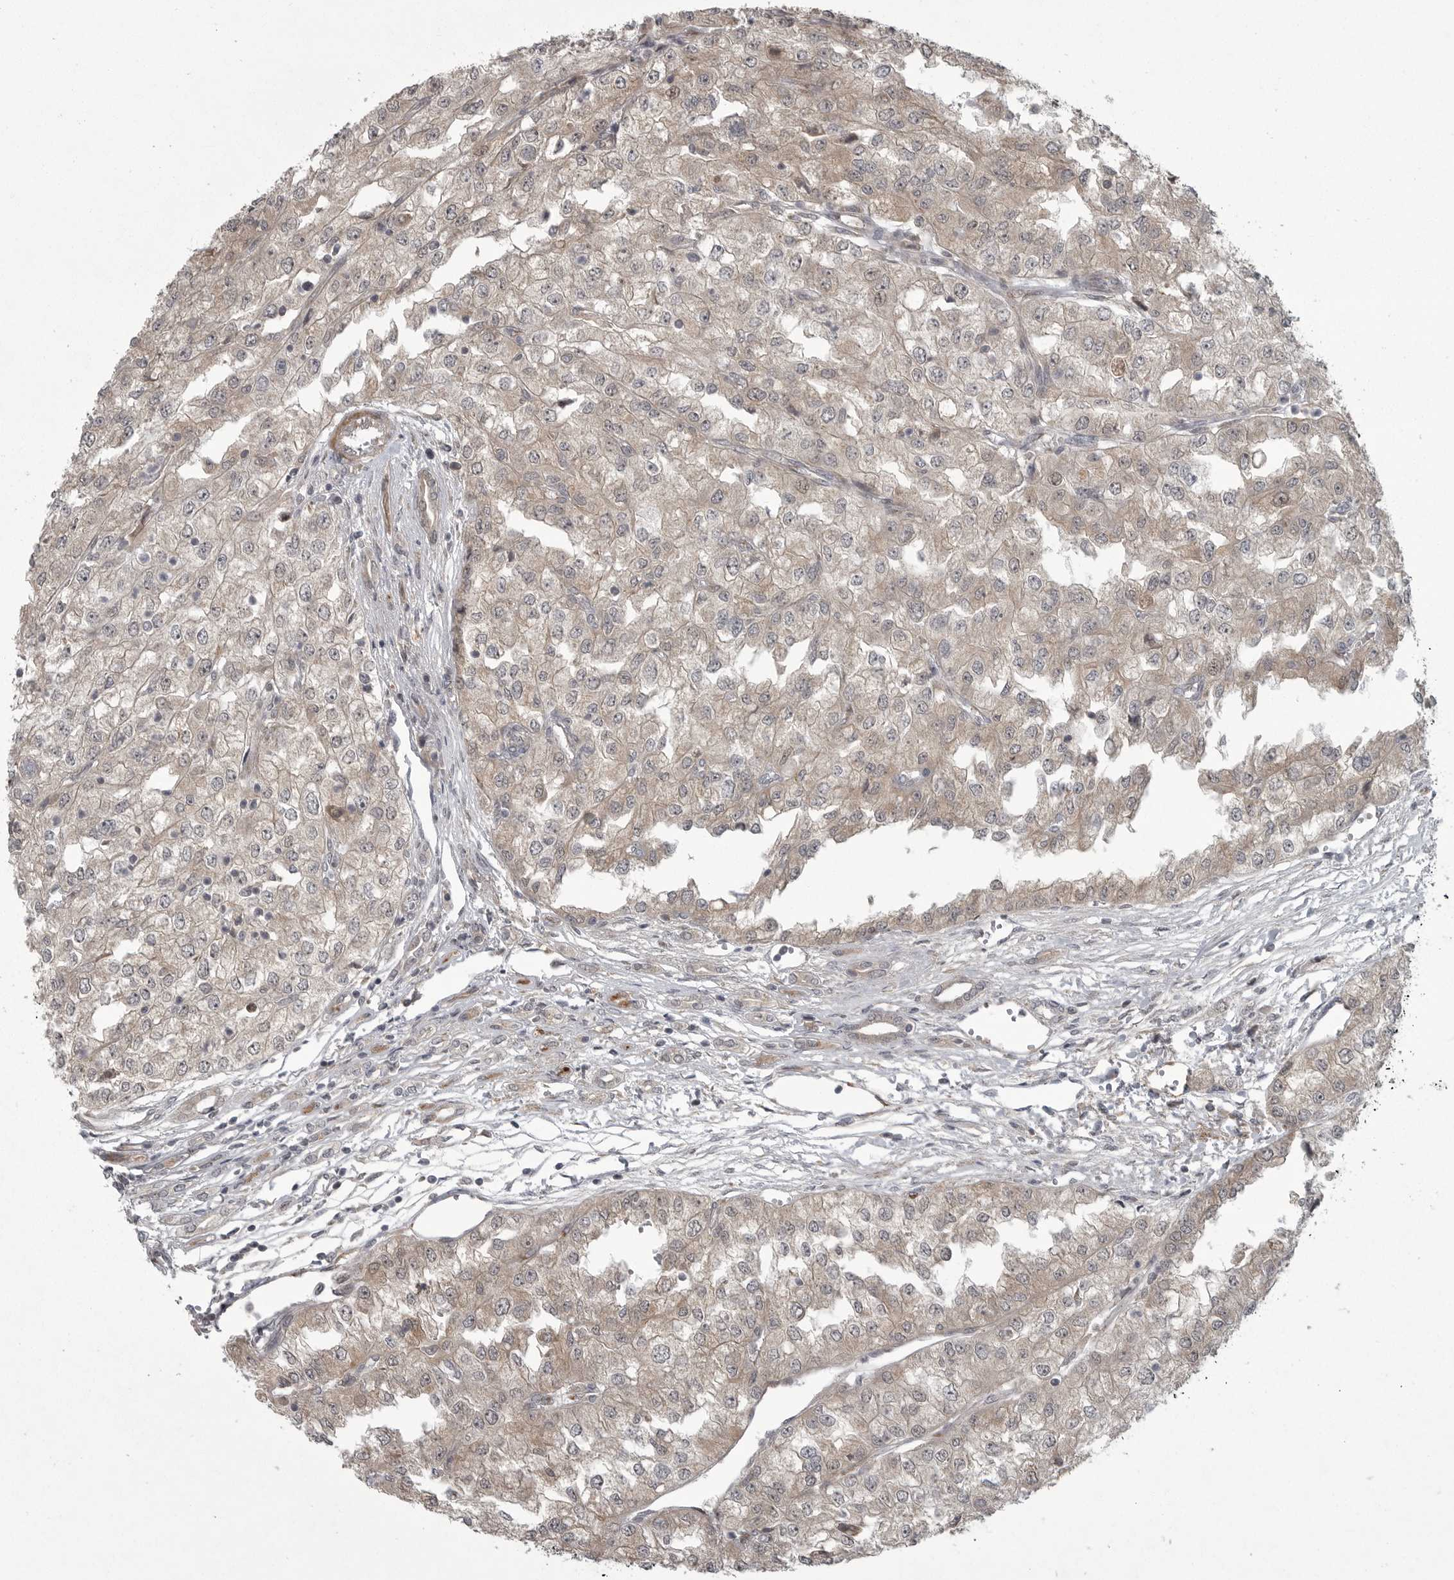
{"staining": {"intensity": "weak", "quantity": "25%-75%", "location": "cytoplasmic/membranous"}, "tissue": "renal cancer", "cell_type": "Tumor cells", "image_type": "cancer", "snomed": [{"axis": "morphology", "description": "Adenocarcinoma, NOS"}, {"axis": "topography", "description": "Kidney"}], "caption": "Human renal cancer stained for a protein (brown) exhibits weak cytoplasmic/membranous positive staining in approximately 25%-75% of tumor cells.", "gene": "PPP1R9A", "patient": {"sex": "female", "age": 54}}